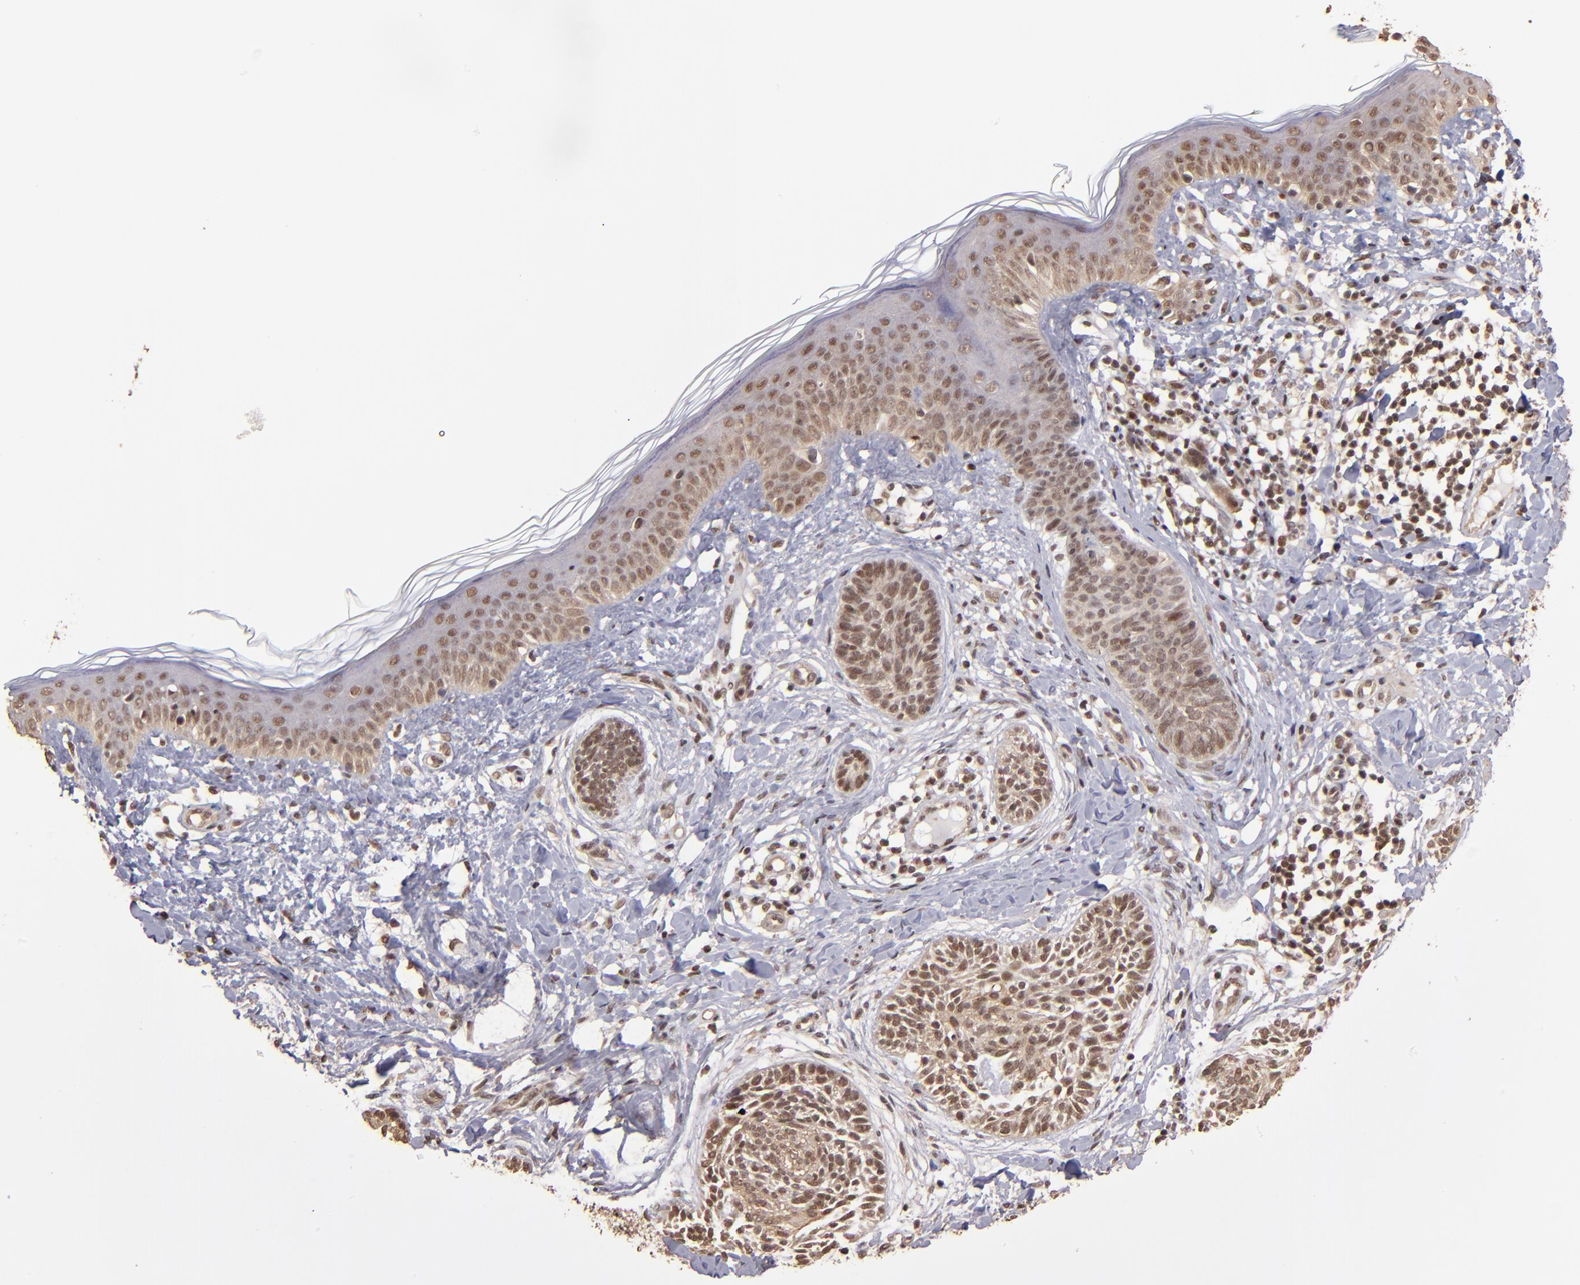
{"staining": {"intensity": "weak", "quantity": ">75%", "location": "nuclear"}, "tissue": "skin cancer", "cell_type": "Tumor cells", "image_type": "cancer", "snomed": [{"axis": "morphology", "description": "Normal tissue, NOS"}, {"axis": "morphology", "description": "Basal cell carcinoma"}, {"axis": "topography", "description": "Skin"}], "caption": "Immunohistochemistry of skin cancer (basal cell carcinoma) exhibits low levels of weak nuclear expression in approximately >75% of tumor cells.", "gene": "TERF2", "patient": {"sex": "male", "age": 63}}